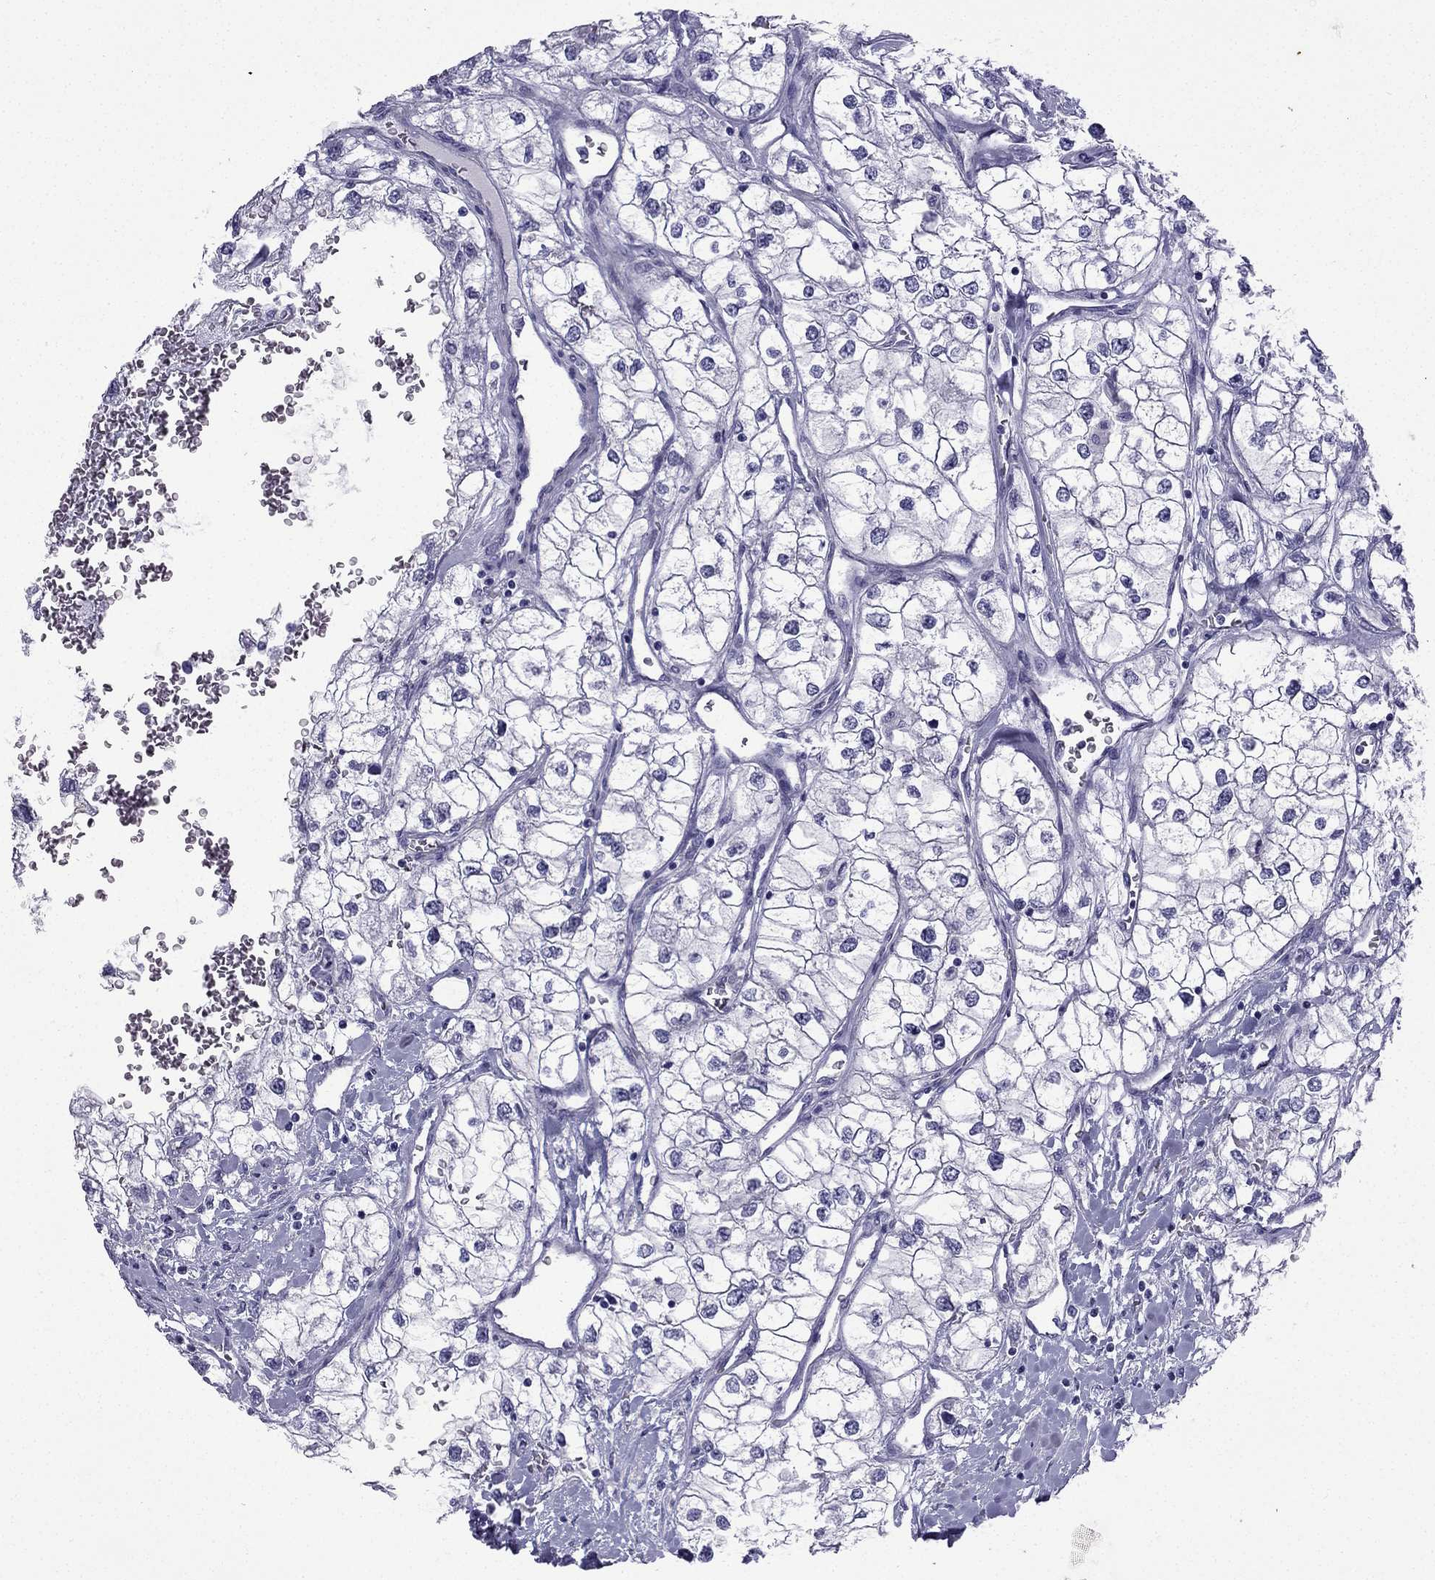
{"staining": {"intensity": "negative", "quantity": "none", "location": "none"}, "tissue": "renal cancer", "cell_type": "Tumor cells", "image_type": "cancer", "snomed": [{"axis": "morphology", "description": "Adenocarcinoma, NOS"}, {"axis": "topography", "description": "Kidney"}], "caption": "An image of human renal adenocarcinoma is negative for staining in tumor cells.", "gene": "GJA8", "patient": {"sex": "male", "age": 59}}